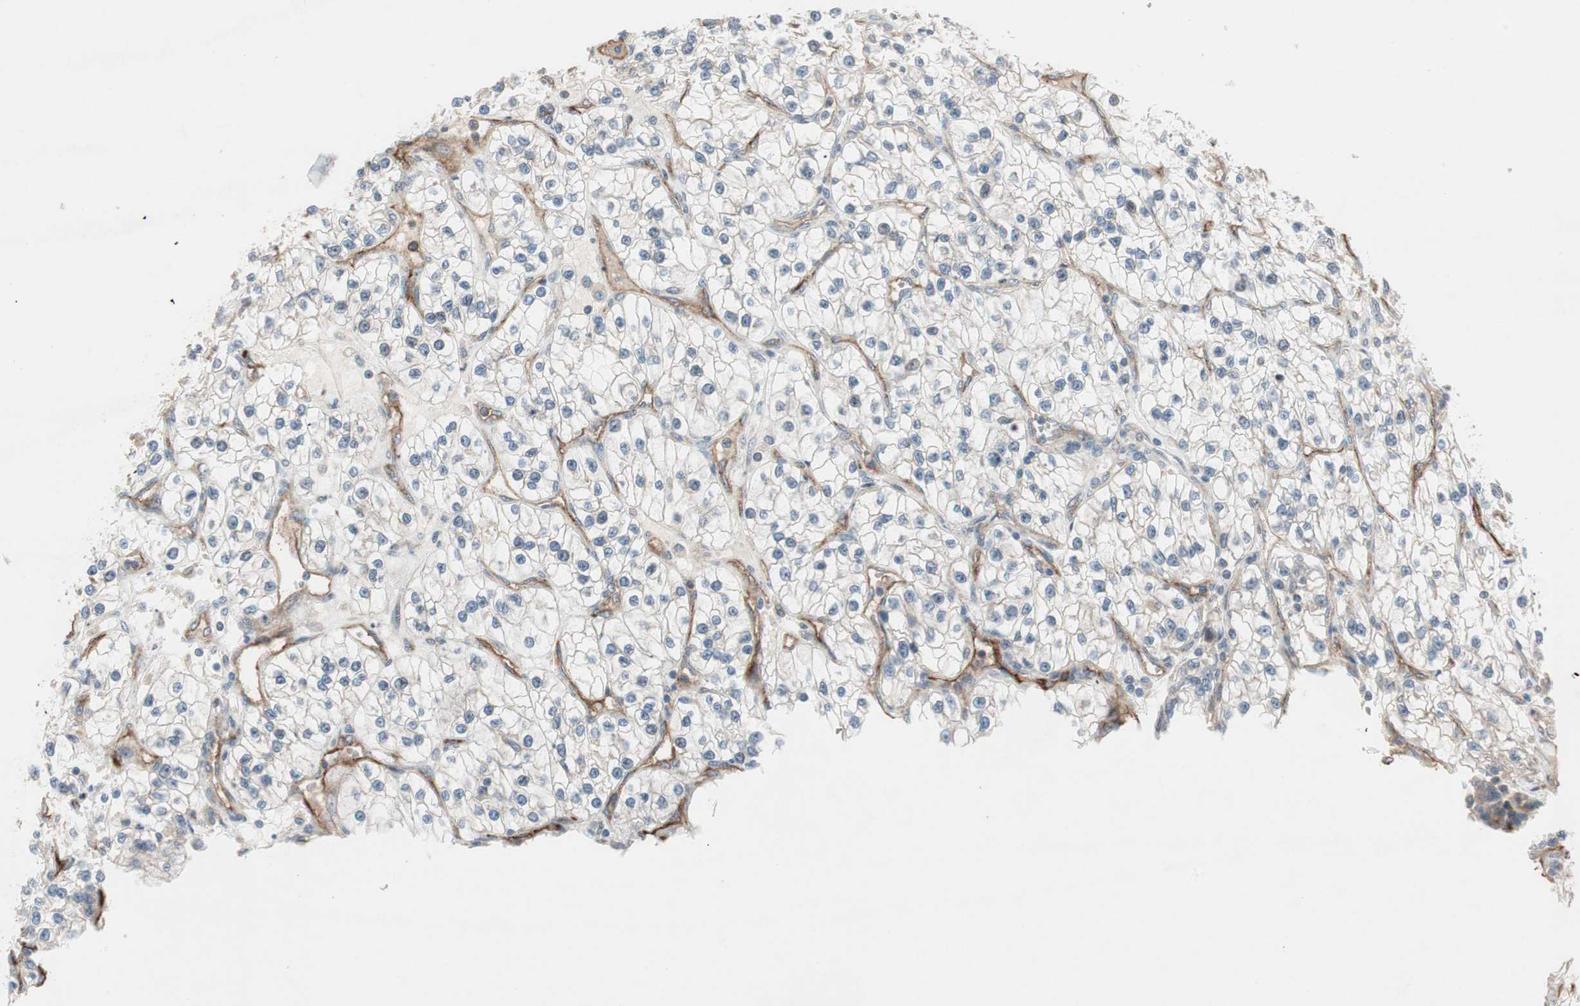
{"staining": {"intensity": "negative", "quantity": "none", "location": "none"}, "tissue": "renal cancer", "cell_type": "Tumor cells", "image_type": "cancer", "snomed": [{"axis": "morphology", "description": "Adenocarcinoma, NOS"}, {"axis": "topography", "description": "Kidney"}], "caption": "Immunohistochemistry of human renal cancer shows no expression in tumor cells.", "gene": "CCL14", "patient": {"sex": "female", "age": 57}}